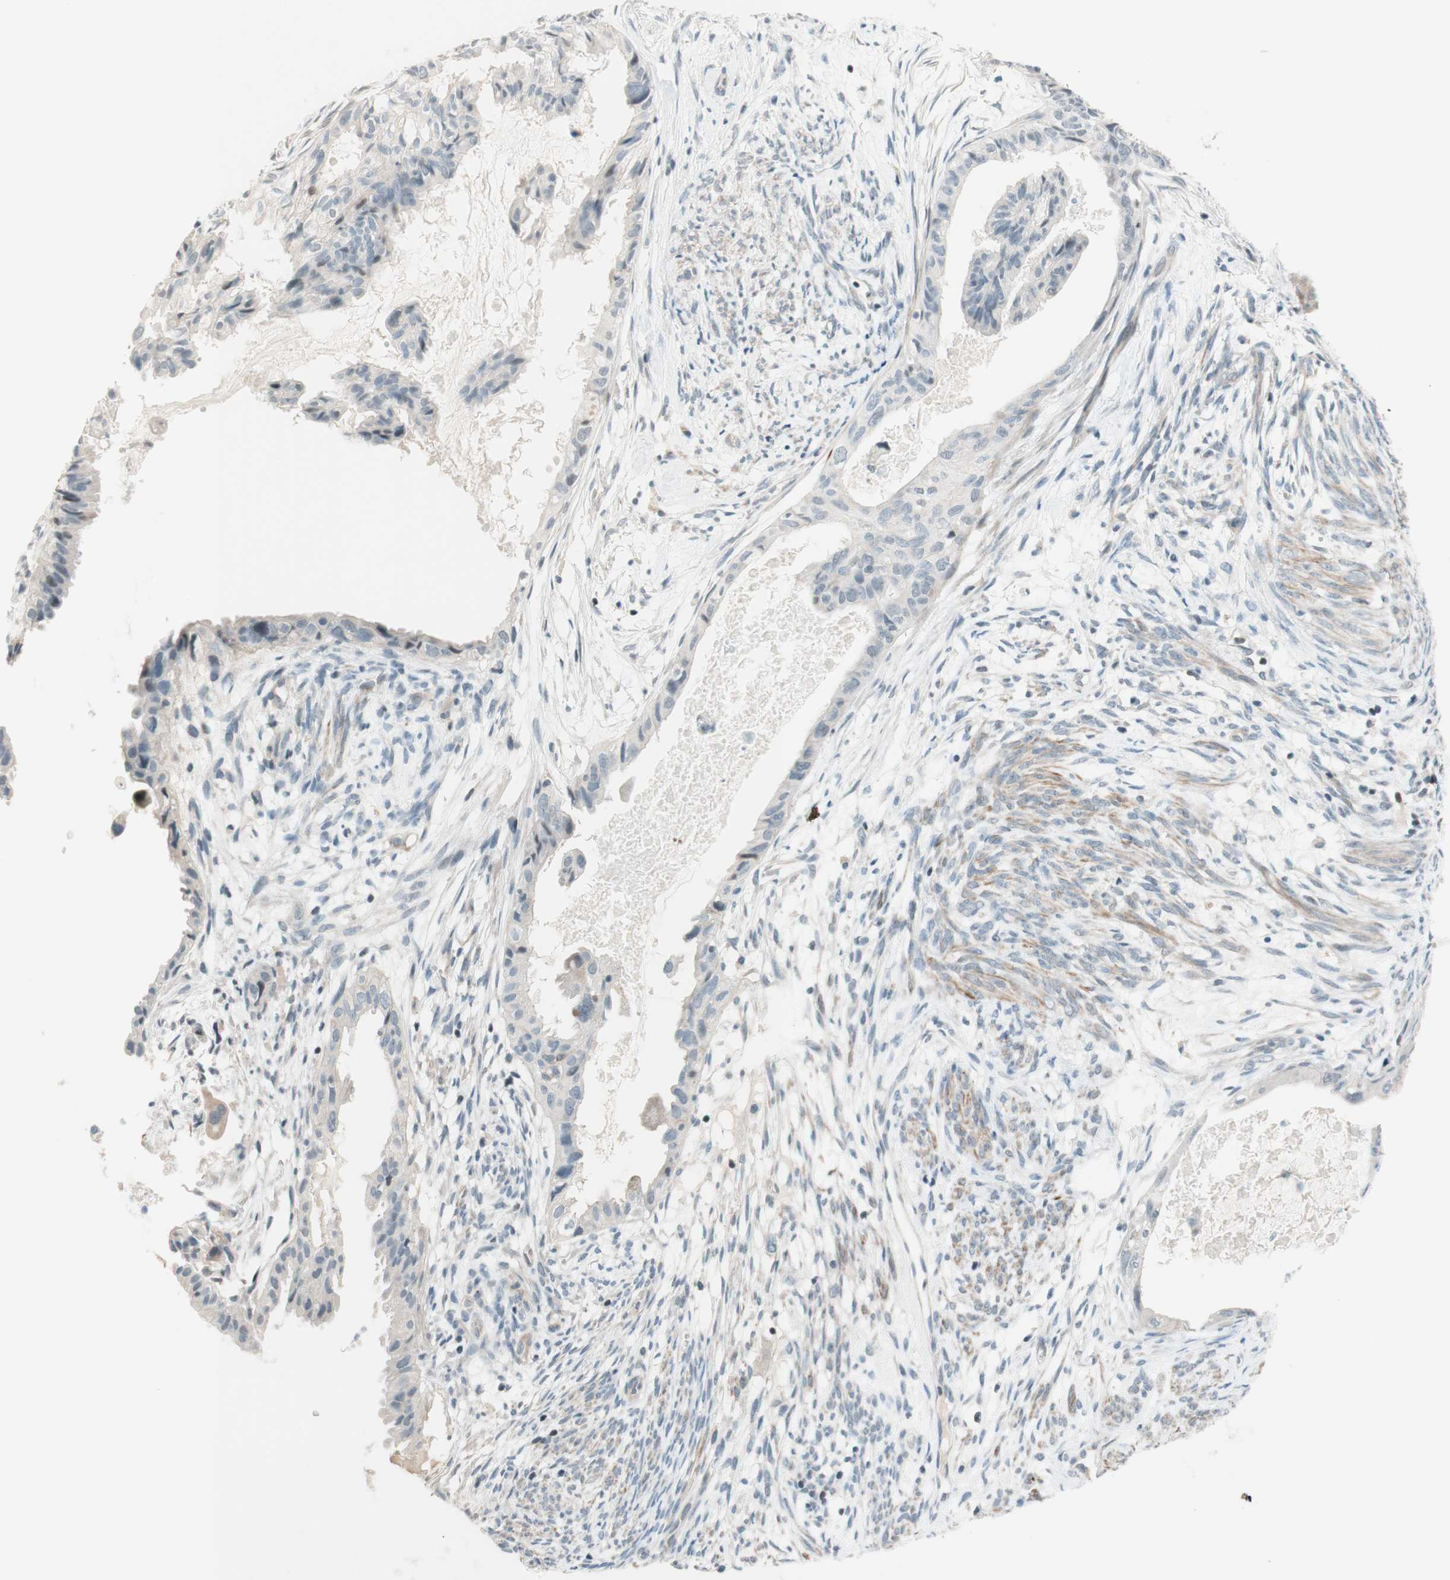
{"staining": {"intensity": "negative", "quantity": "none", "location": "none"}, "tissue": "cervical cancer", "cell_type": "Tumor cells", "image_type": "cancer", "snomed": [{"axis": "morphology", "description": "Normal tissue, NOS"}, {"axis": "morphology", "description": "Adenocarcinoma, NOS"}, {"axis": "topography", "description": "Cervix"}, {"axis": "topography", "description": "Endometrium"}], "caption": "Tumor cells are negative for protein expression in human cervical cancer. (DAB (3,3'-diaminobenzidine) immunohistochemistry (IHC) visualized using brightfield microscopy, high magnification).", "gene": "JPH1", "patient": {"sex": "female", "age": 86}}